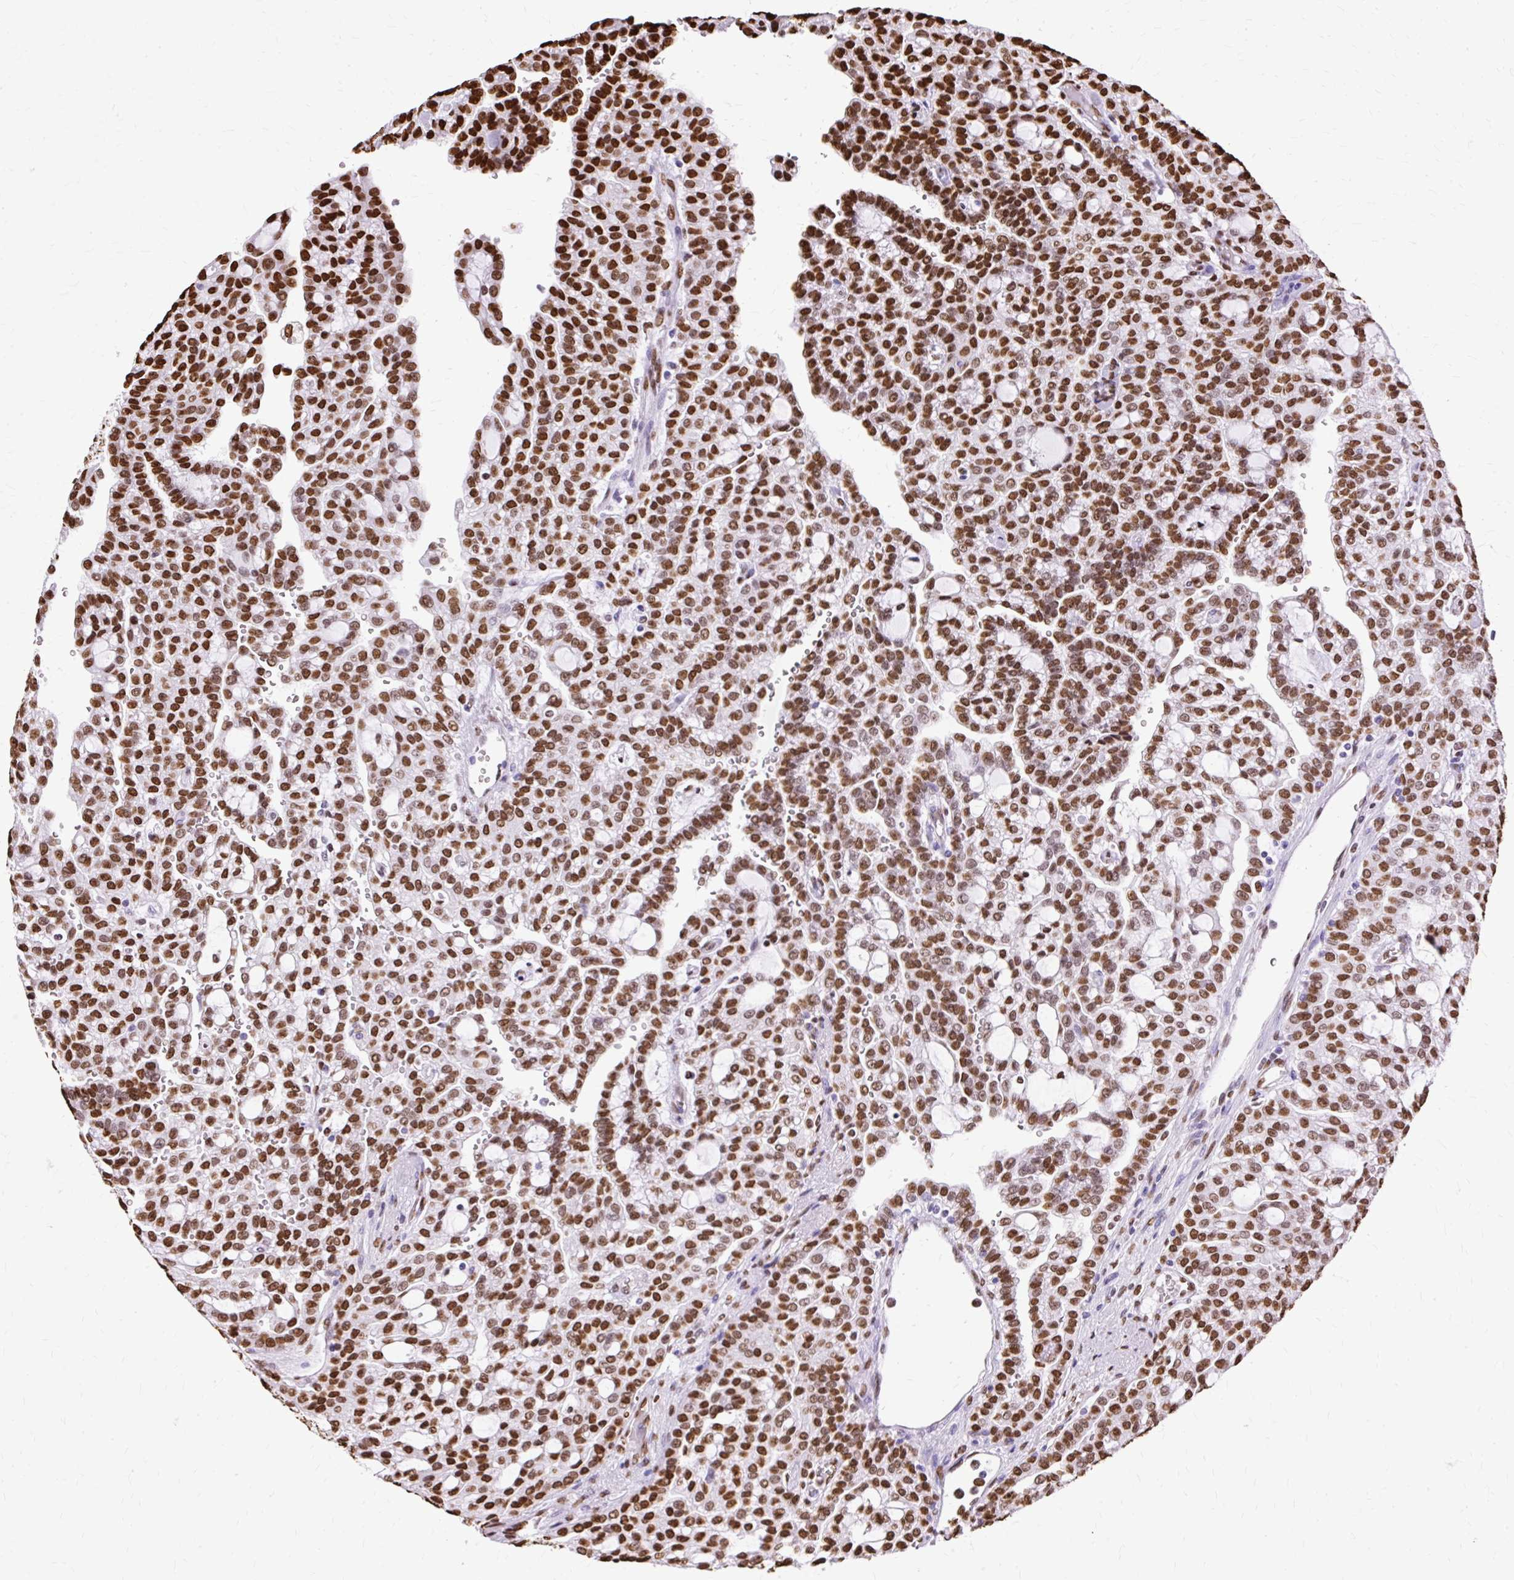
{"staining": {"intensity": "strong", "quantity": ">75%", "location": "nuclear"}, "tissue": "renal cancer", "cell_type": "Tumor cells", "image_type": "cancer", "snomed": [{"axis": "morphology", "description": "Adenocarcinoma, NOS"}, {"axis": "topography", "description": "Kidney"}], "caption": "An IHC micrograph of tumor tissue is shown. Protein staining in brown labels strong nuclear positivity in renal cancer (adenocarcinoma) within tumor cells.", "gene": "TMEM184C", "patient": {"sex": "male", "age": 63}}